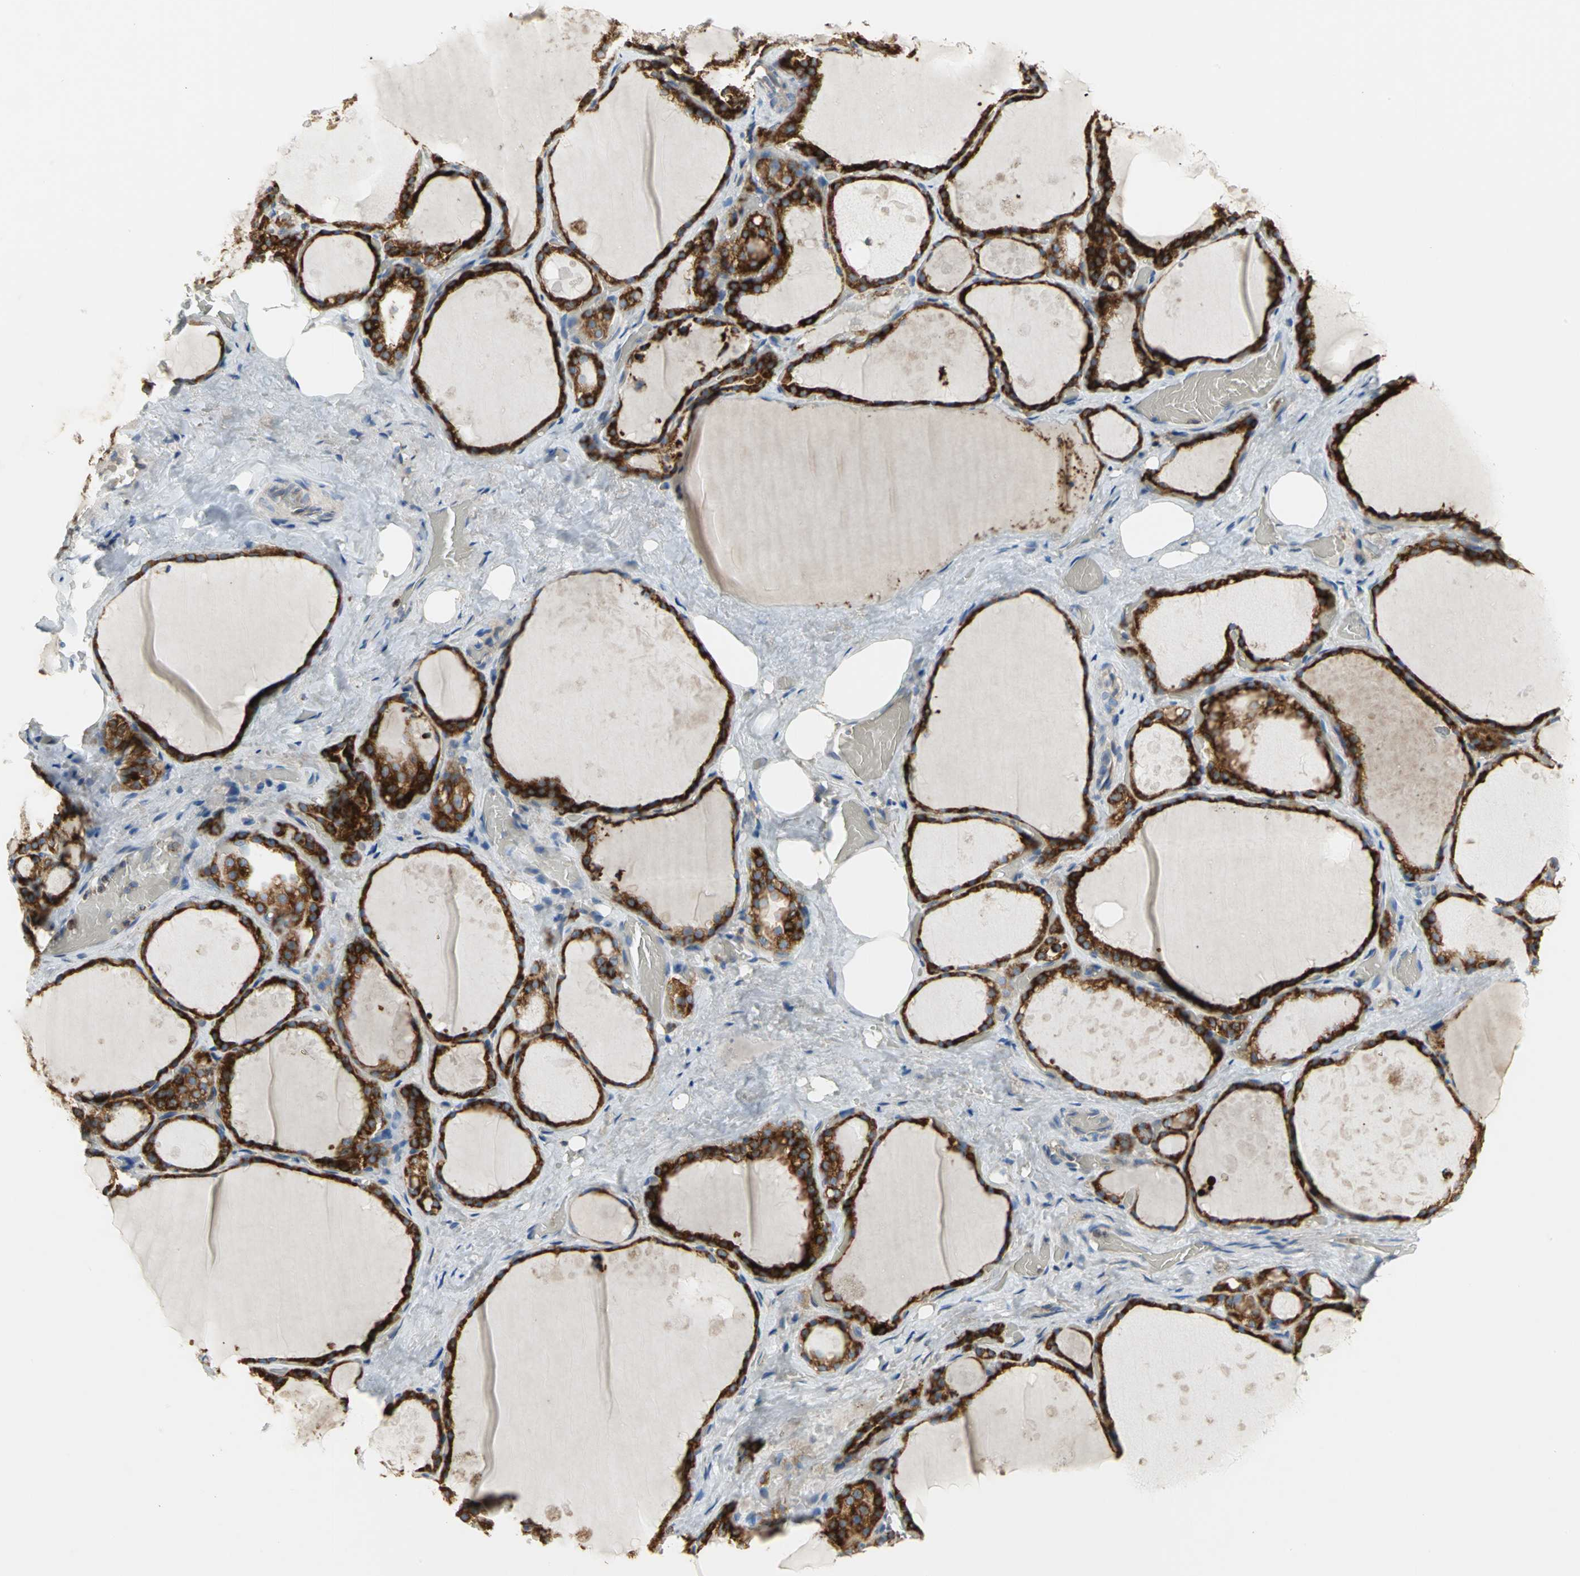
{"staining": {"intensity": "strong", "quantity": ">75%", "location": "cytoplasmic/membranous"}, "tissue": "thyroid gland", "cell_type": "Glandular cells", "image_type": "normal", "snomed": [{"axis": "morphology", "description": "Normal tissue, NOS"}, {"axis": "topography", "description": "Thyroid gland"}], "caption": "Immunohistochemical staining of benign human thyroid gland displays strong cytoplasmic/membranous protein positivity in about >75% of glandular cells.", "gene": "SDF2L1", "patient": {"sex": "male", "age": 61}}